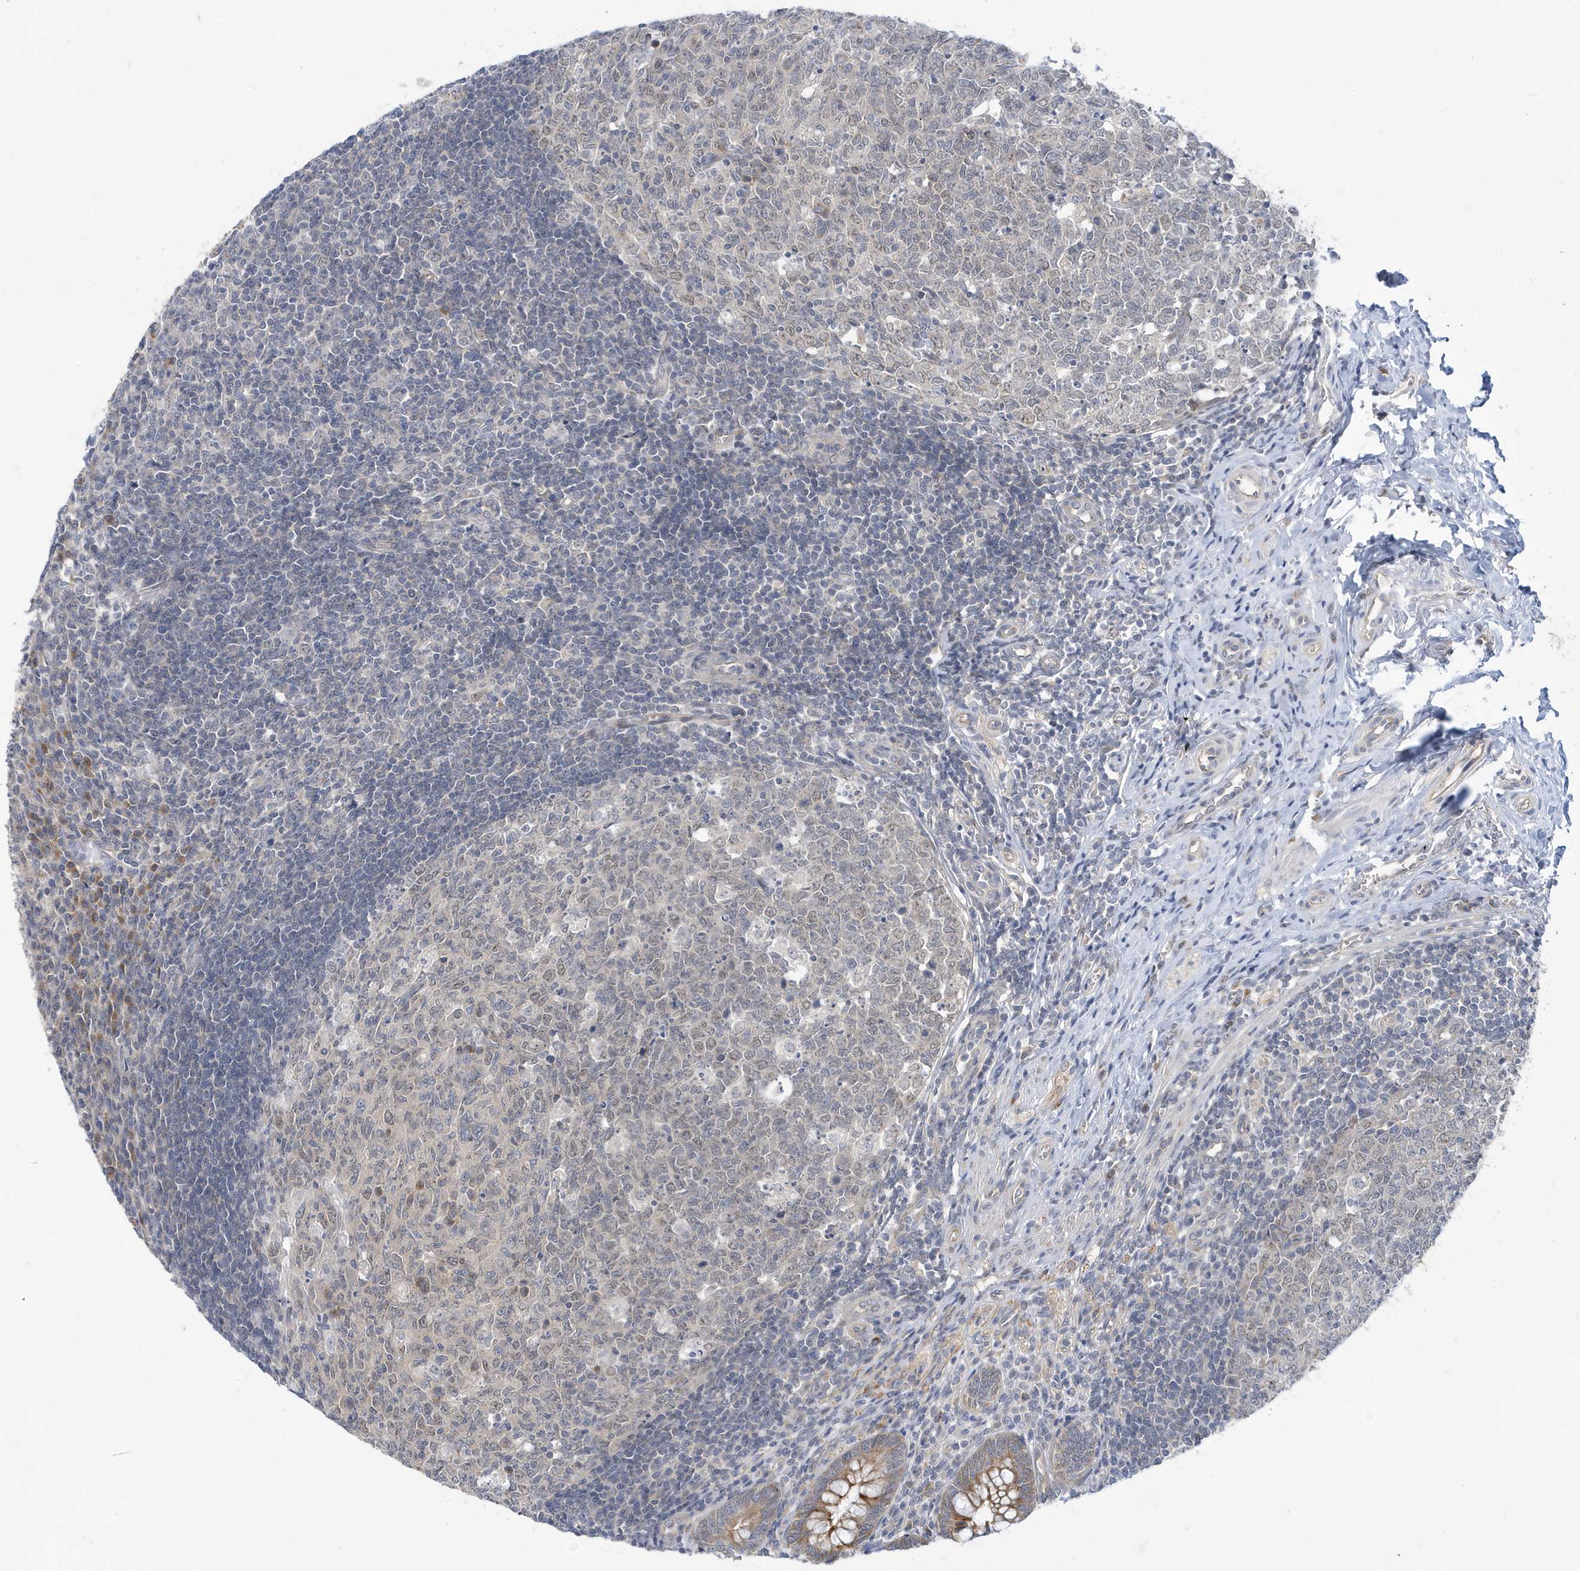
{"staining": {"intensity": "strong", "quantity": ">75%", "location": "cytoplasmic/membranous"}, "tissue": "appendix", "cell_type": "Glandular cells", "image_type": "normal", "snomed": [{"axis": "morphology", "description": "Normal tissue, NOS"}, {"axis": "topography", "description": "Appendix"}], "caption": "Protein staining of benign appendix exhibits strong cytoplasmic/membranous positivity in approximately >75% of glandular cells.", "gene": "ZNF654", "patient": {"sex": "male", "age": 14}}